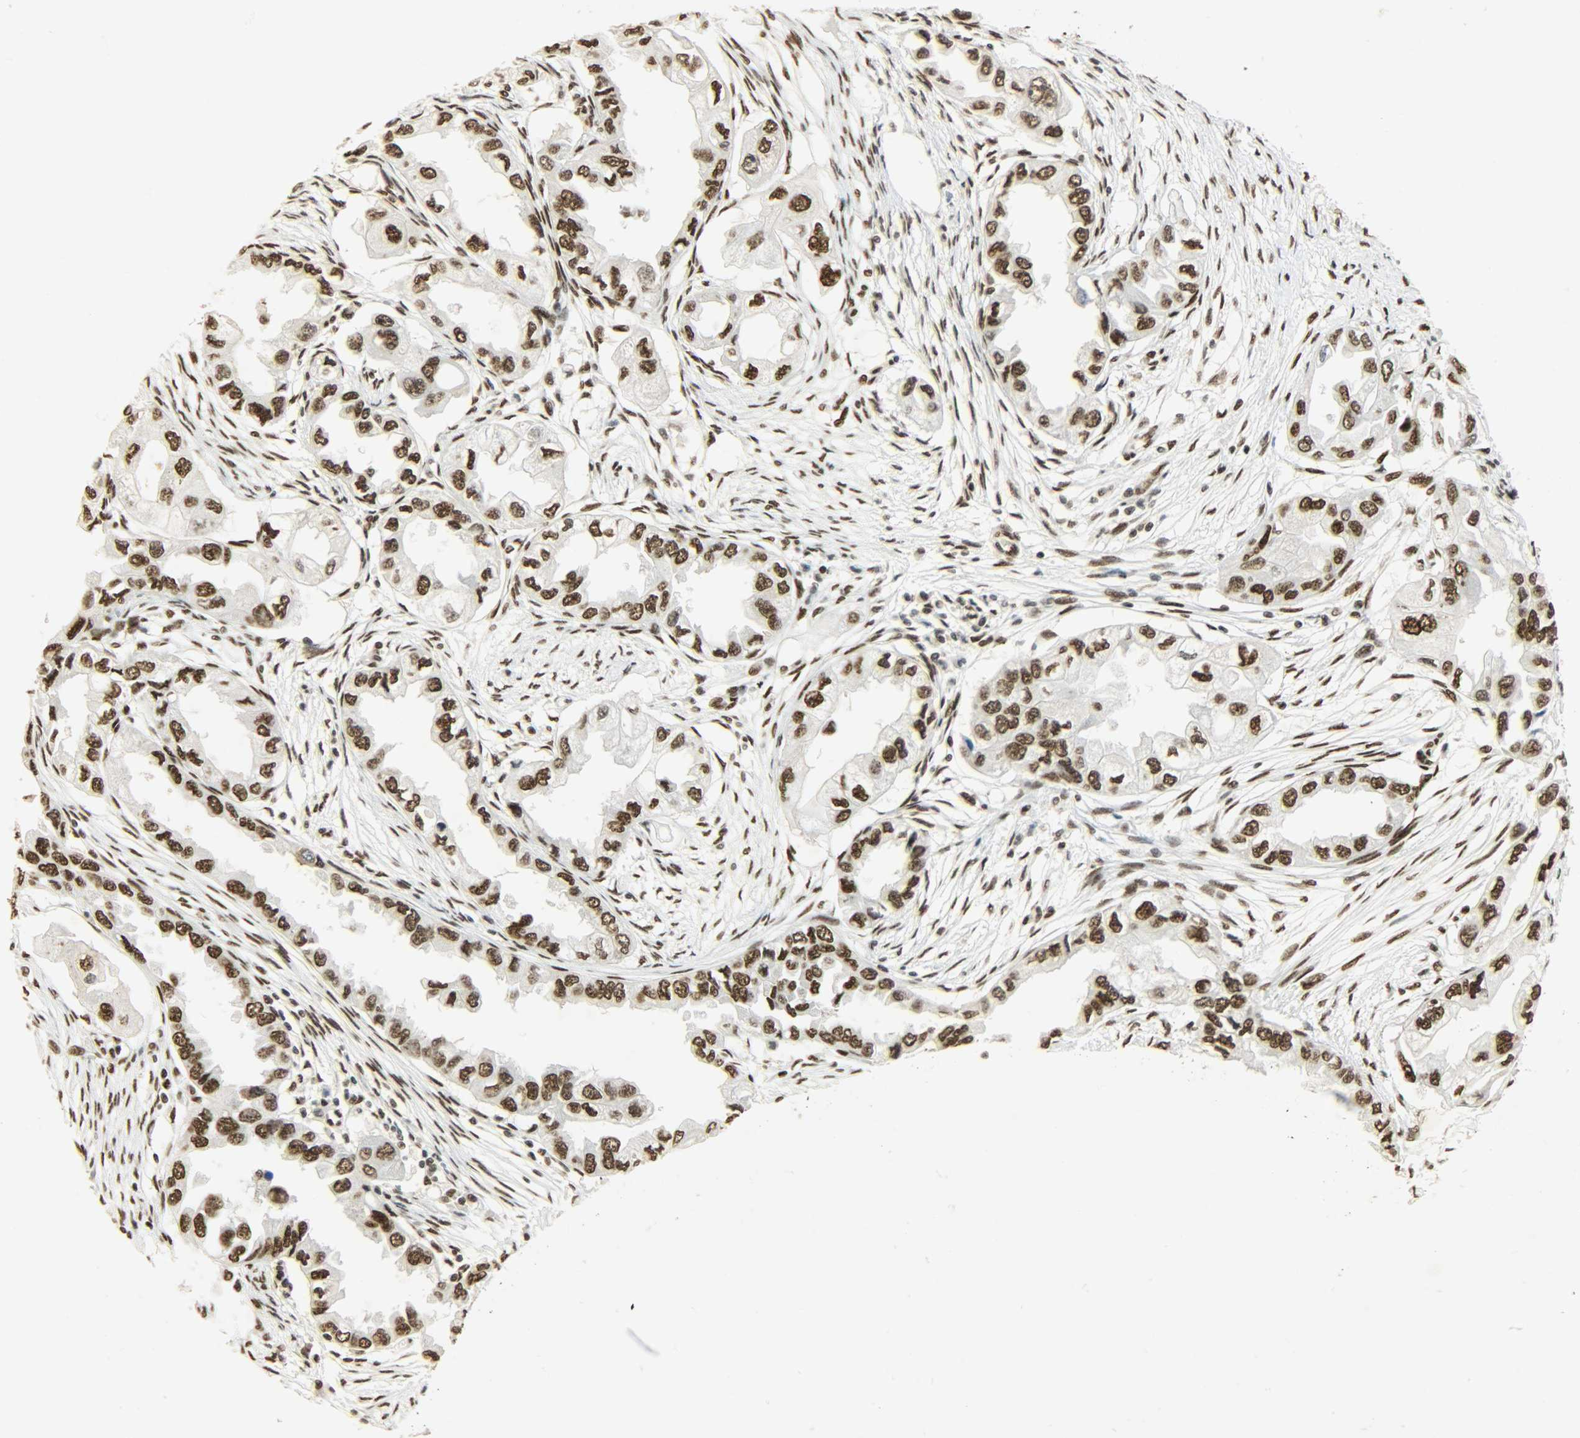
{"staining": {"intensity": "strong", "quantity": ">75%", "location": "nuclear"}, "tissue": "endometrial cancer", "cell_type": "Tumor cells", "image_type": "cancer", "snomed": [{"axis": "morphology", "description": "Adenocarcinoma, NOS"}, {"axis": "topography", "description": "Endometrium"}], "caption": "Protein staining displays strong nuclear positivity in approximately >75% of tumor cells in endometrial cancer.", "gene": "KHDRBS1", "patient": {"sex": "female", "age": 67}}